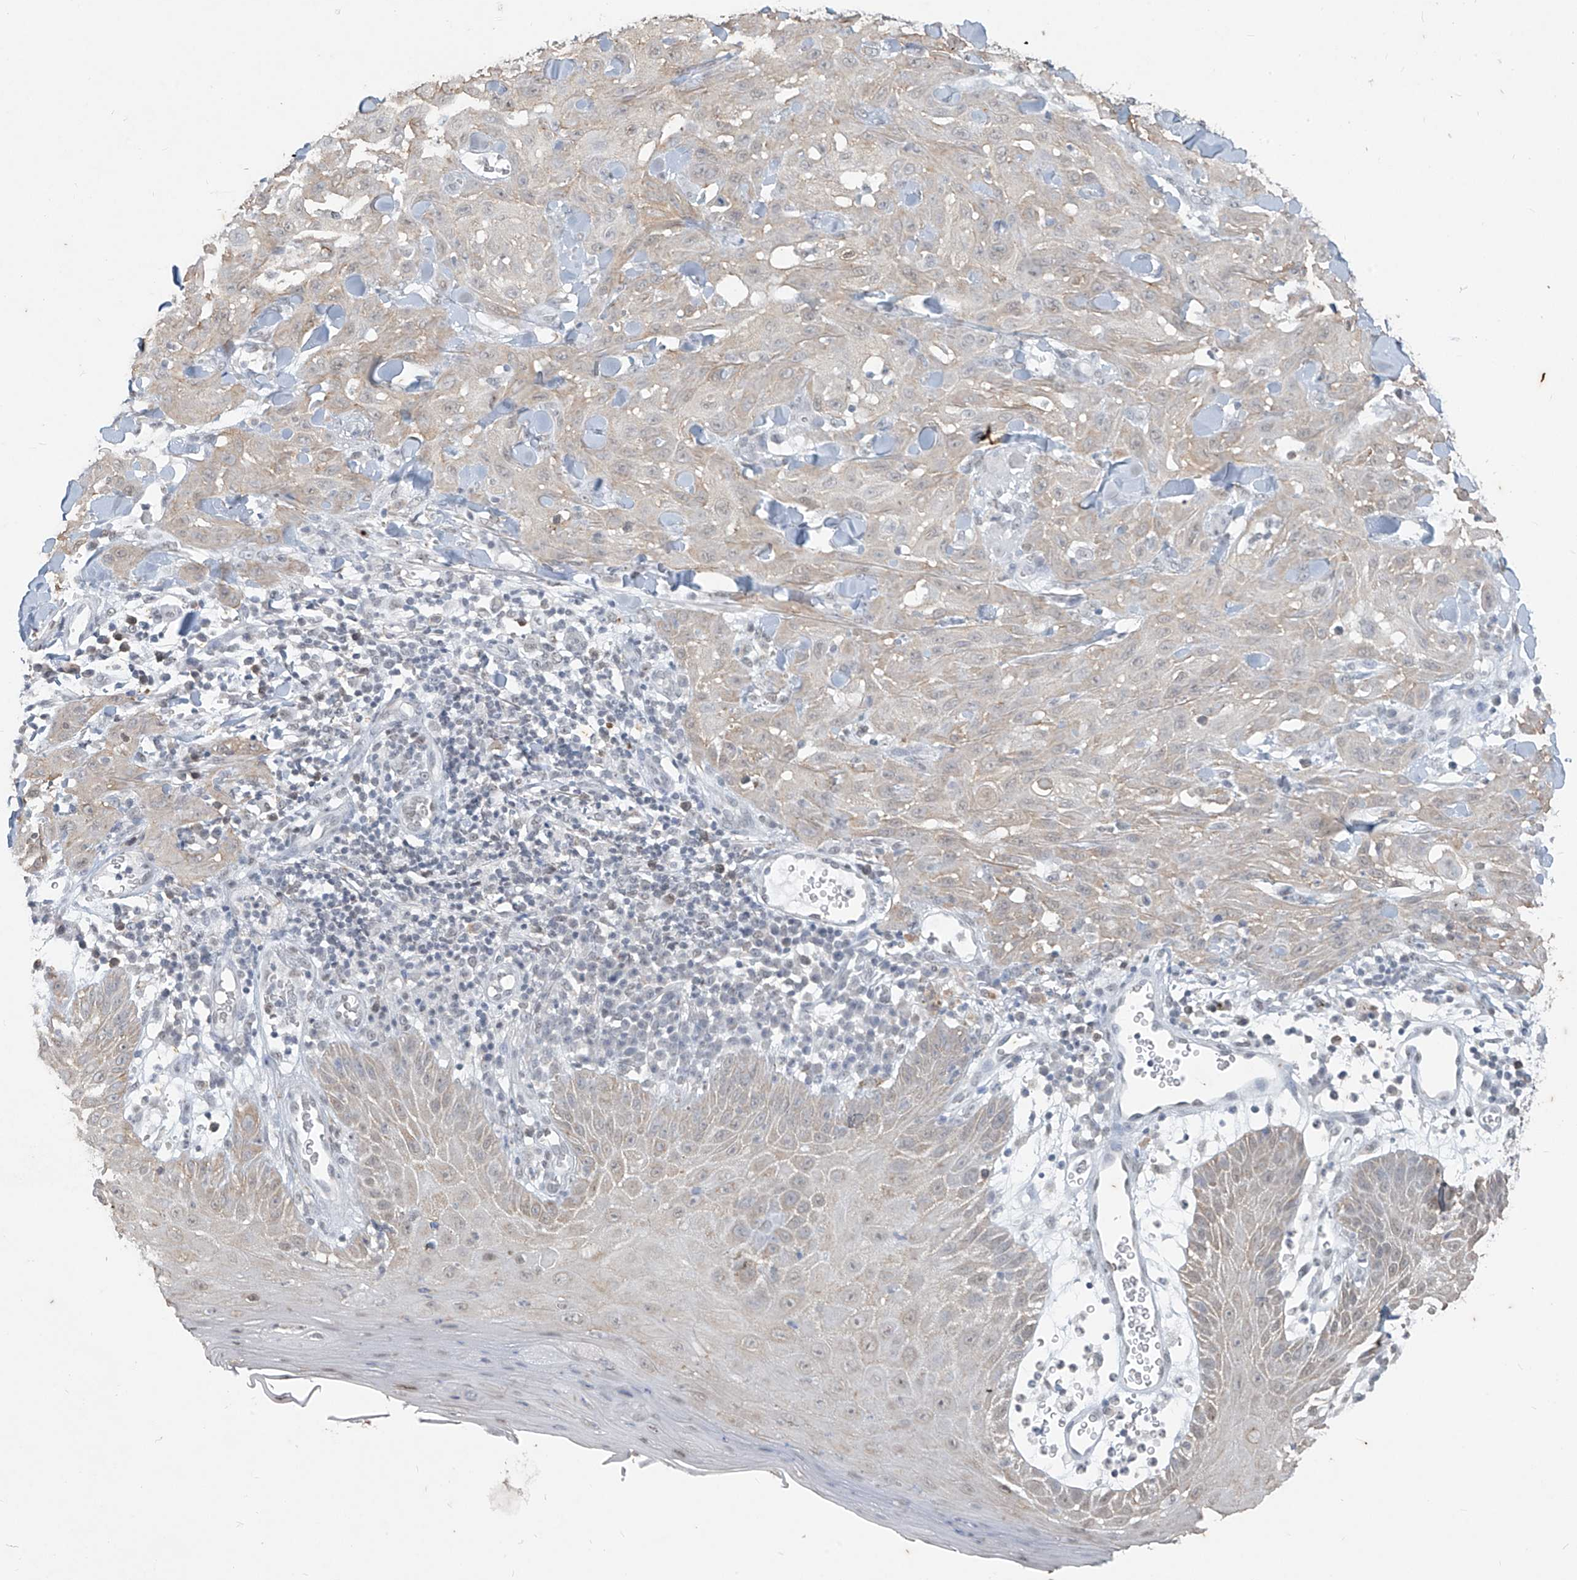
{"staining": {"intensity": "weak", "quantity": "<25%", "location": "cytoplasmic/membranous"}, "tissue": "skin cancer", "cell_type": "Tumor cells", "image_type": "cancer", "snomed": [{"axis": "morphology", "description": "Squamous cell carcinoma, NOS"}, {"axis": "topography", "description": "Skin"}], "caption": "Human squamous cell carcinoma (skin) stained for a protein using immunohistochemistry (IHC) displays no positivity in tumor cells.", "gene": "TFEC", "patient": {"sex": "male", "age": 24}}